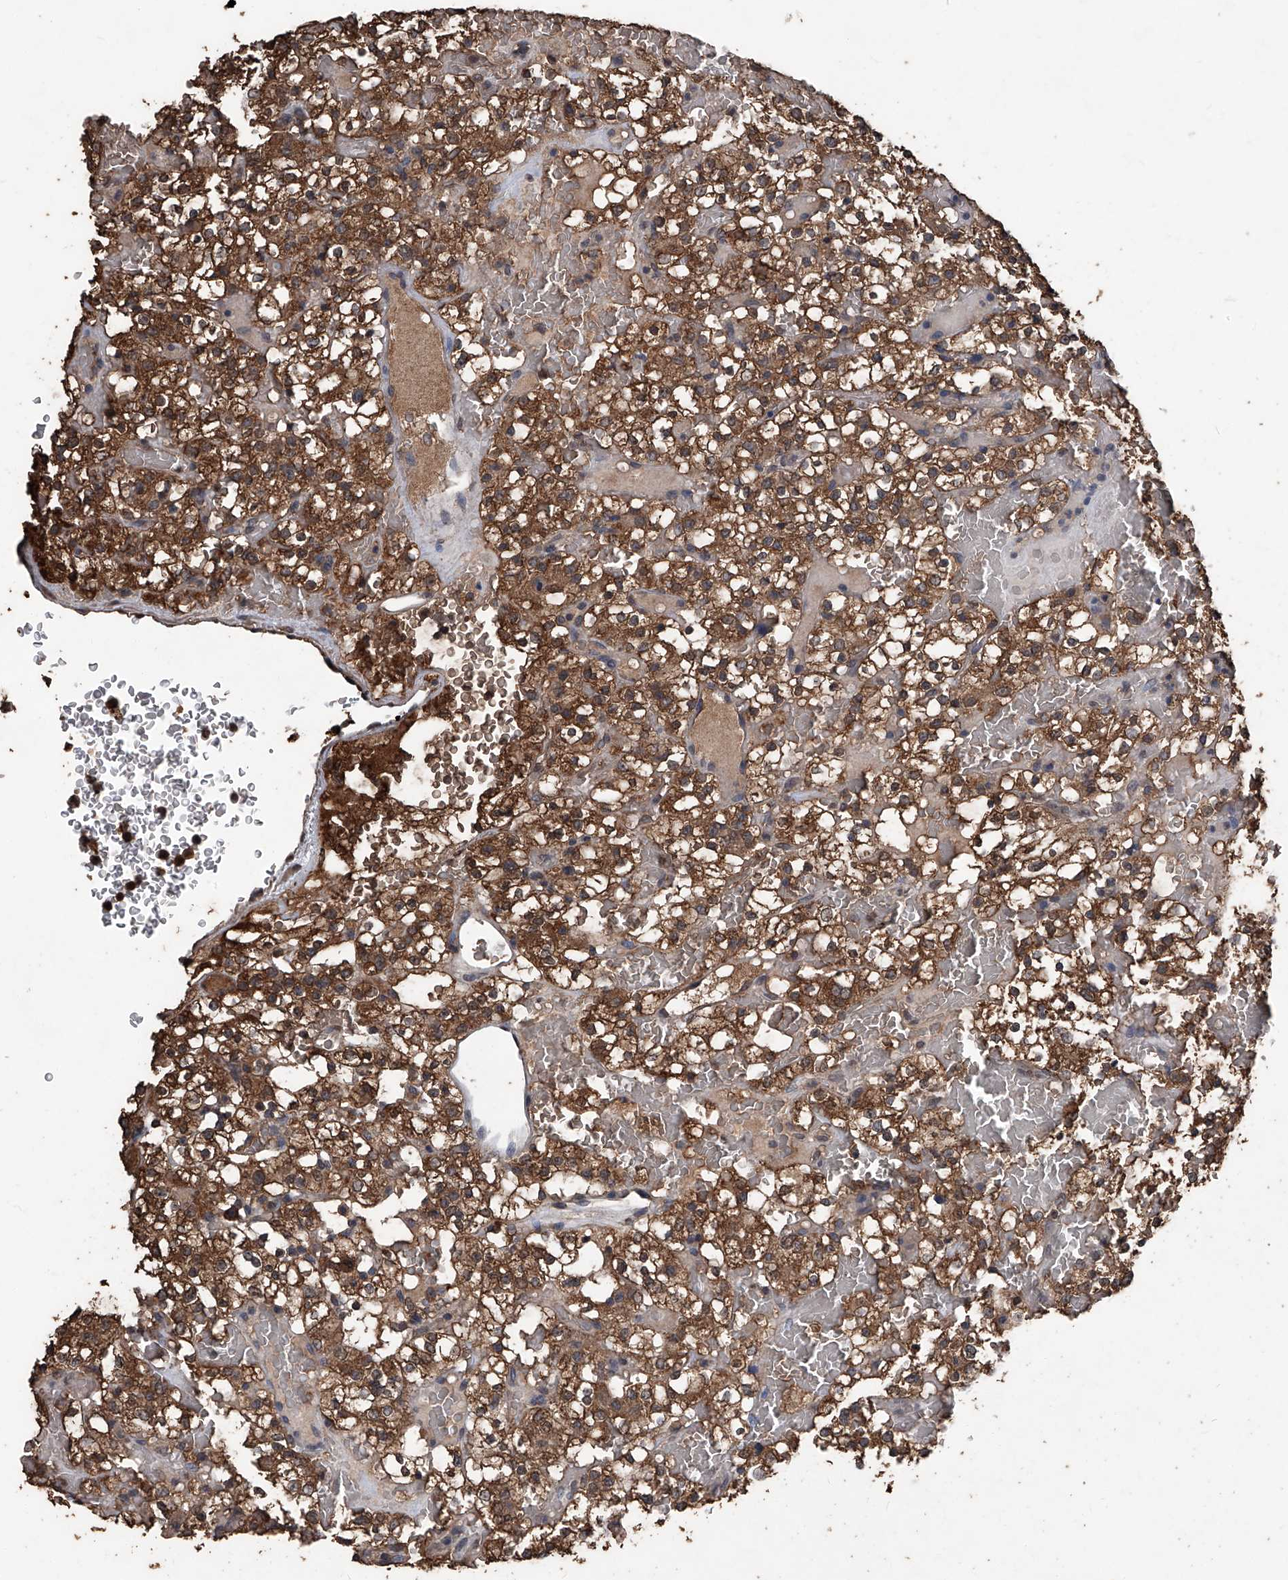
{"staining": {"intensity": "strong", "quantity": ">75%", "location": "cytoplasmic/membranous"}, "tissue": "renal cancer", "cell_type": "Tumor cells", "image_type": "cancer", "snomed": [{"axis": "morphology", "description": "Normal tissue, NOS"}, {"axis": "morphology", "description": "Adenocarcinoma, NOS"}, {"axis": "topography", "description": "Kidney"}], "caption": "A brown stain labels strong cytoplasmic/membranous expression of a protein in human renal cancer tumor cells.", "gene": "STARD7", "patient": {"sex": "female", "age": 72}}